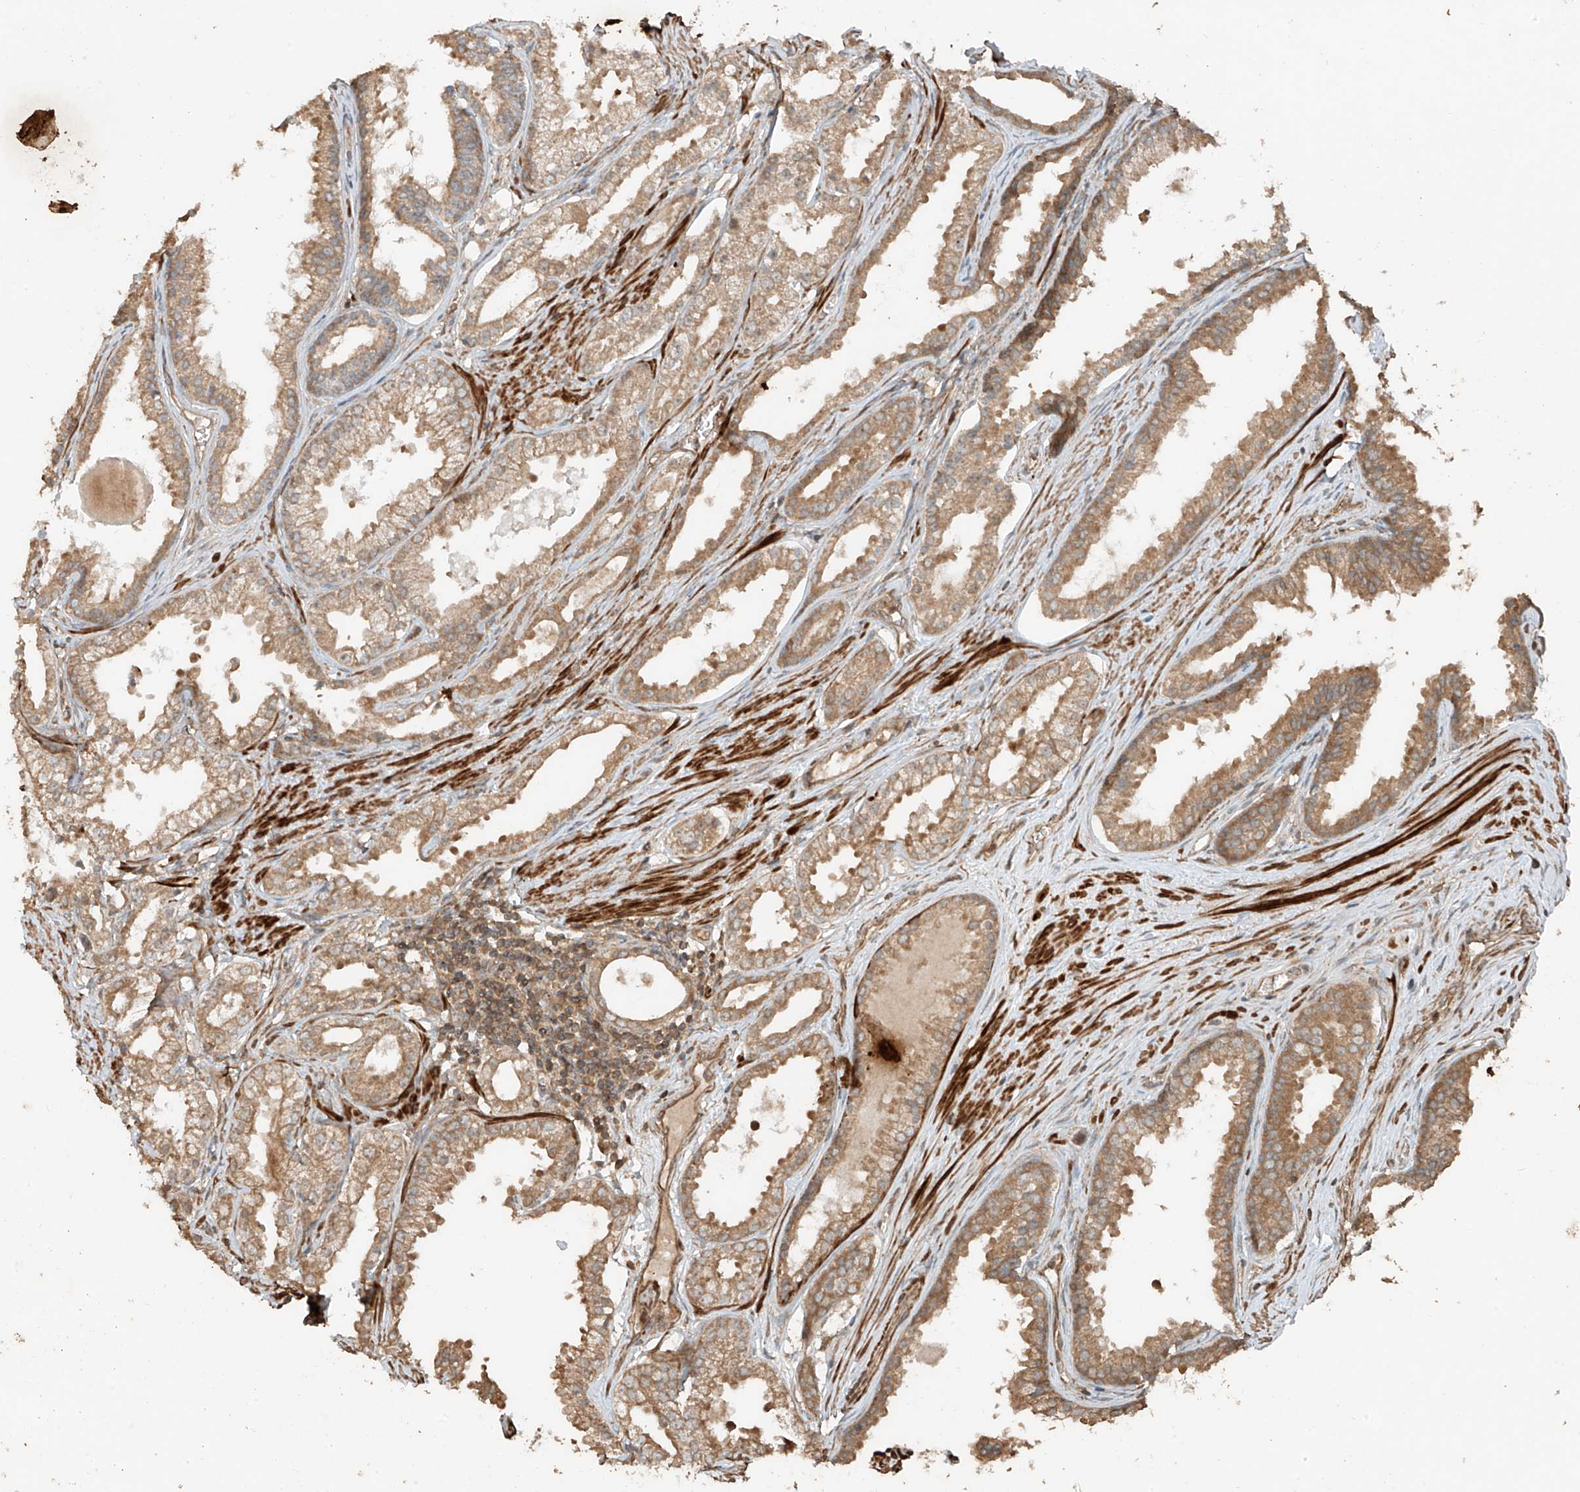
{"staining": {"intensity": "moderate", "quantity": ">75%", "location": "cytoplasmic/membranous"}, "tissue": "prostate cancer", "cell_type": "Tumor cells", "image_type": "cancer", "snomed": [{"axis": "morphology", "description": "Adenocarcinoma, High grade"}, {"axis": "topography", "description": "Prostate"}], "caption": "Immunohistochemistry micrograph of human high-grade adenocarcinoma (prostate) stained for a protein (brown), which shows medium levels of moderate cytoplasmic/membranous positivity in about >75% of tumor cells.", "gene": "ANKZF1", "patient": {"sex": "male", "age": 68}}